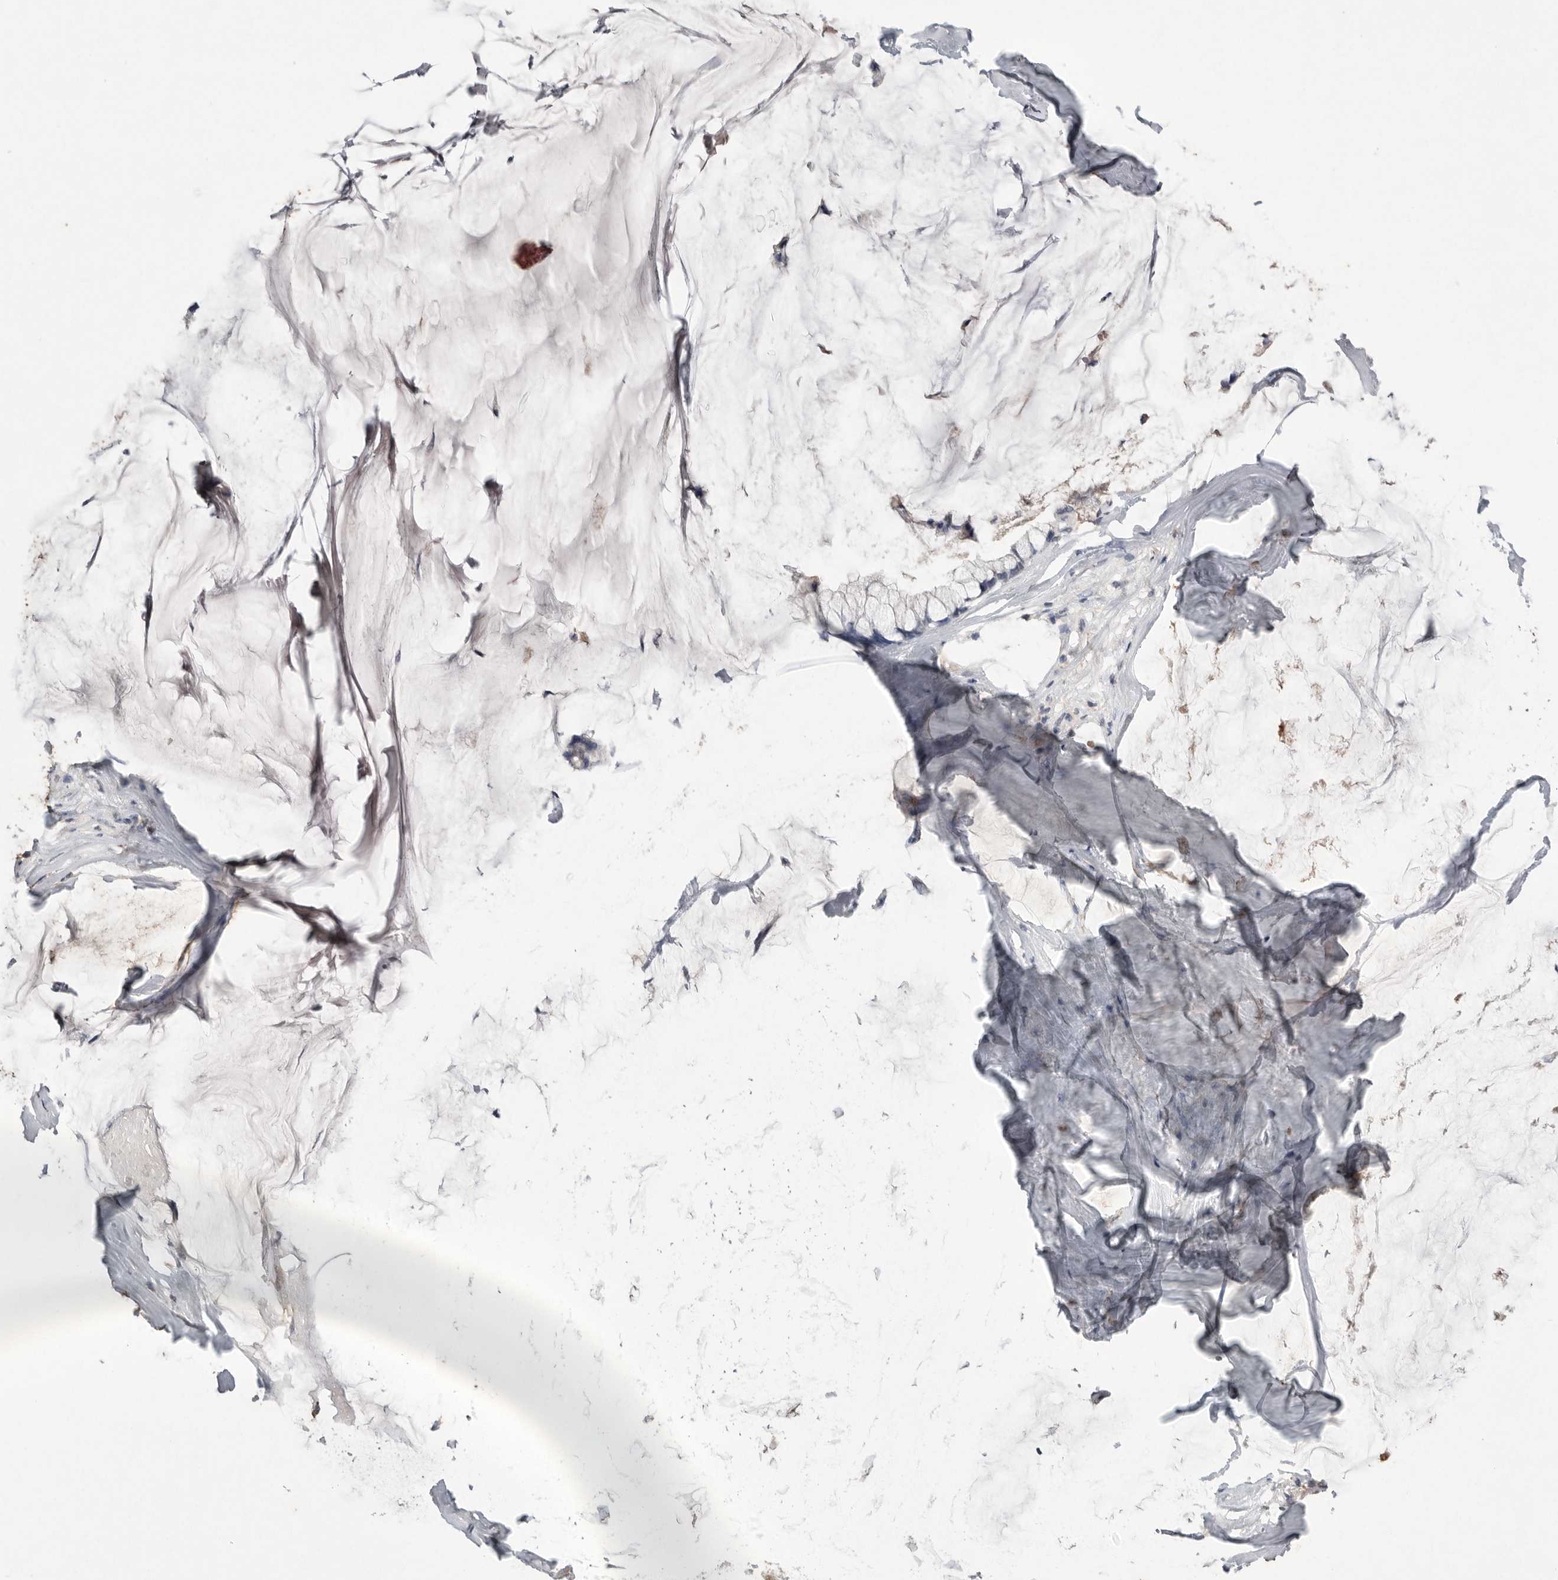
{"staining": {"intensity": "negative", "quantity": "none", "location": "none"}, "tissue": "ovarian cancer", "cell_type": "Tumor cells", "image_type": "cancer", "snomed": [{"axis": "morphology", "description": "Cystadenocarcinoma, mucinous, NOS"}, {"axis": "topography", "description": "Ovary"}], "caption": "Immunohistochemical staining of human ovarian mucinous cystadenocarcinoma demonstrates no significant staining in tumor cells.", "gene": "IL27", "patient": {"sex": "female", "age": 39}}